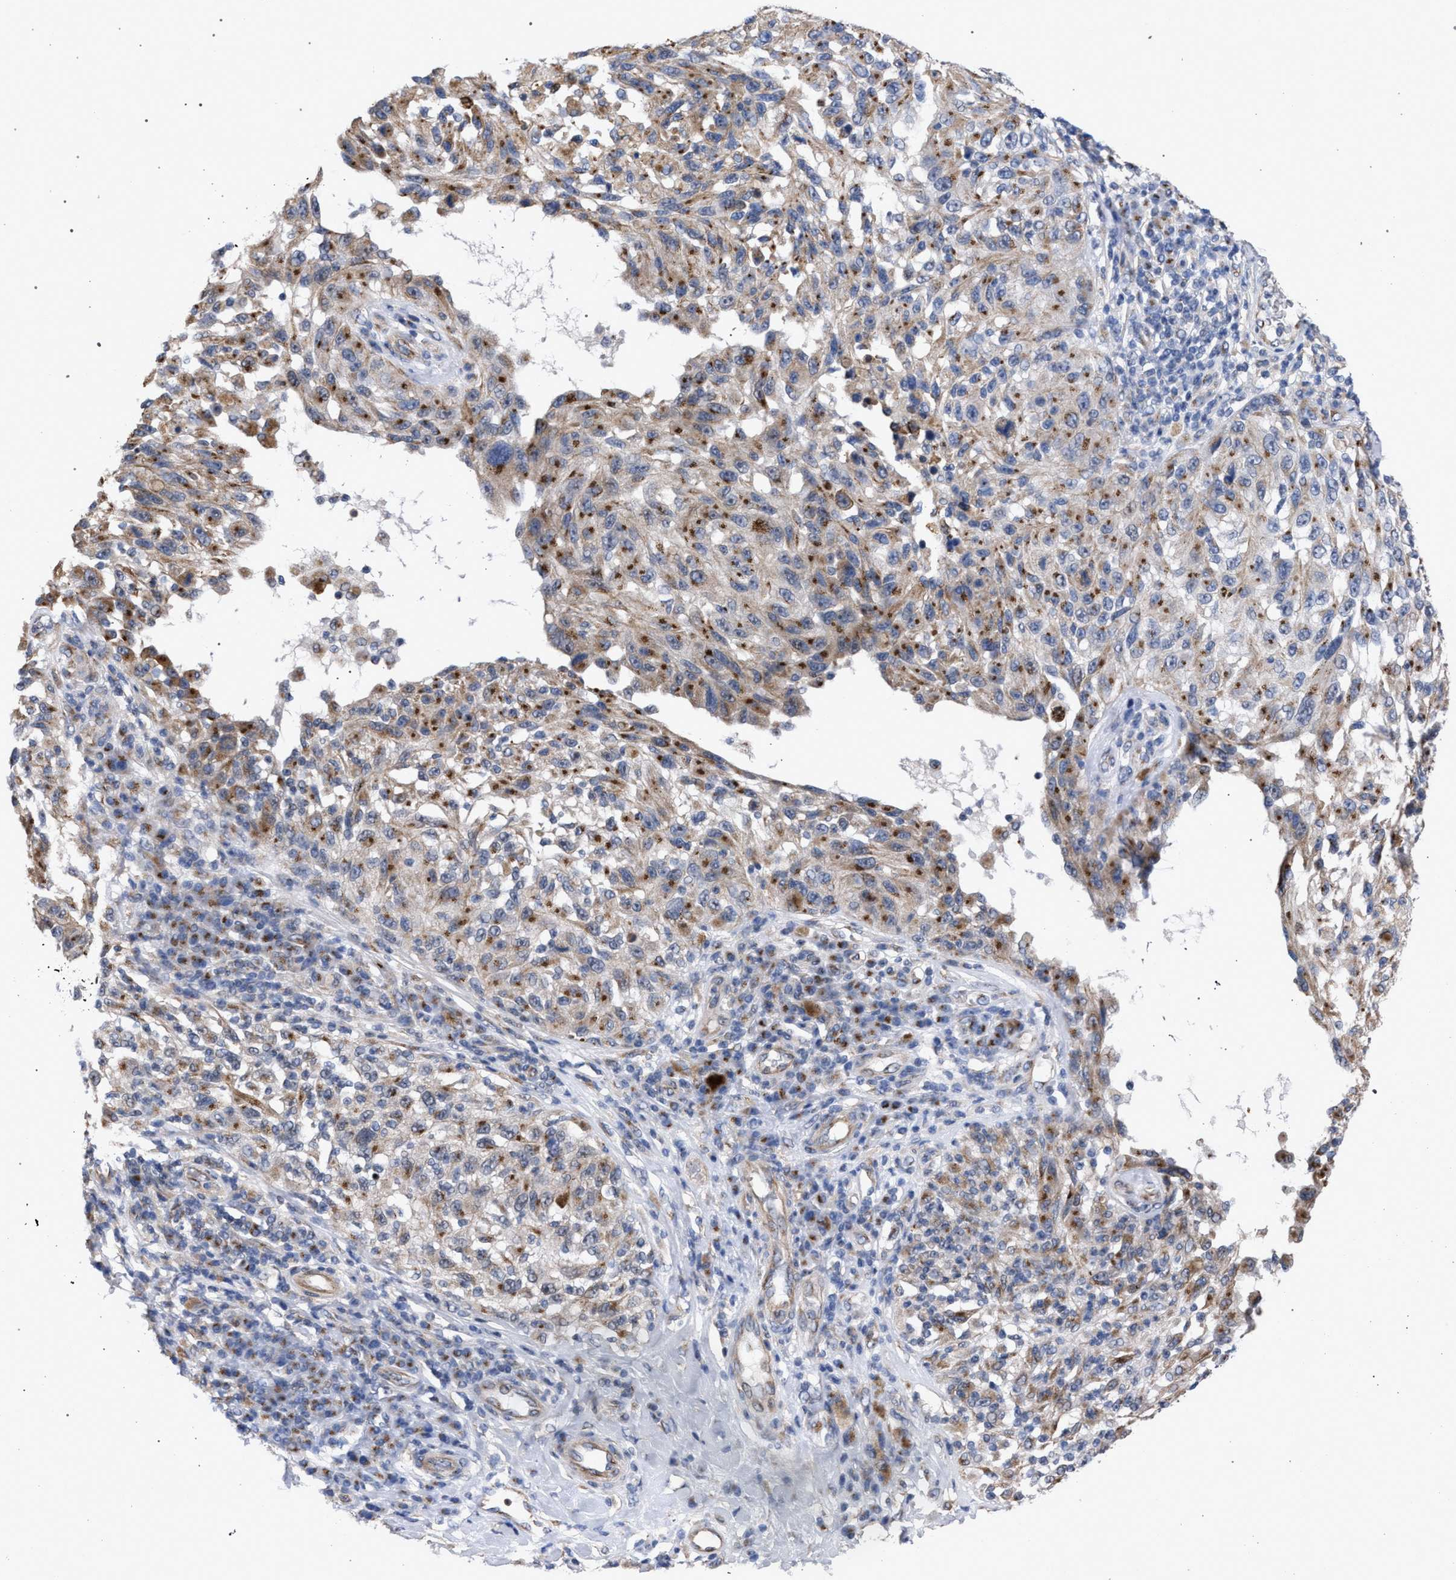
{"staining": {"intensity": "strong", "quantity": "25%-75%", "location": "cytoplasmic/membranous"}, "tissue": "melanoma", "cell_type": "Tumor cells", "image_type": "cancer", "snomed": [{"axis": "morphology", "description": "Malignant melanoma, NOS"}, {"axis": "topography", "description": "Skin"}], "caption": "Immunohistochemical staining of melanoma displays high levels of strong cytoplasmic/membranous protein expression in approximately 25%-75% of tumor cells. (IHC, brightfield microscopy, high magnification).", "gene": "GOLGA2", "patient": {"sex": "female", "age": 73}}